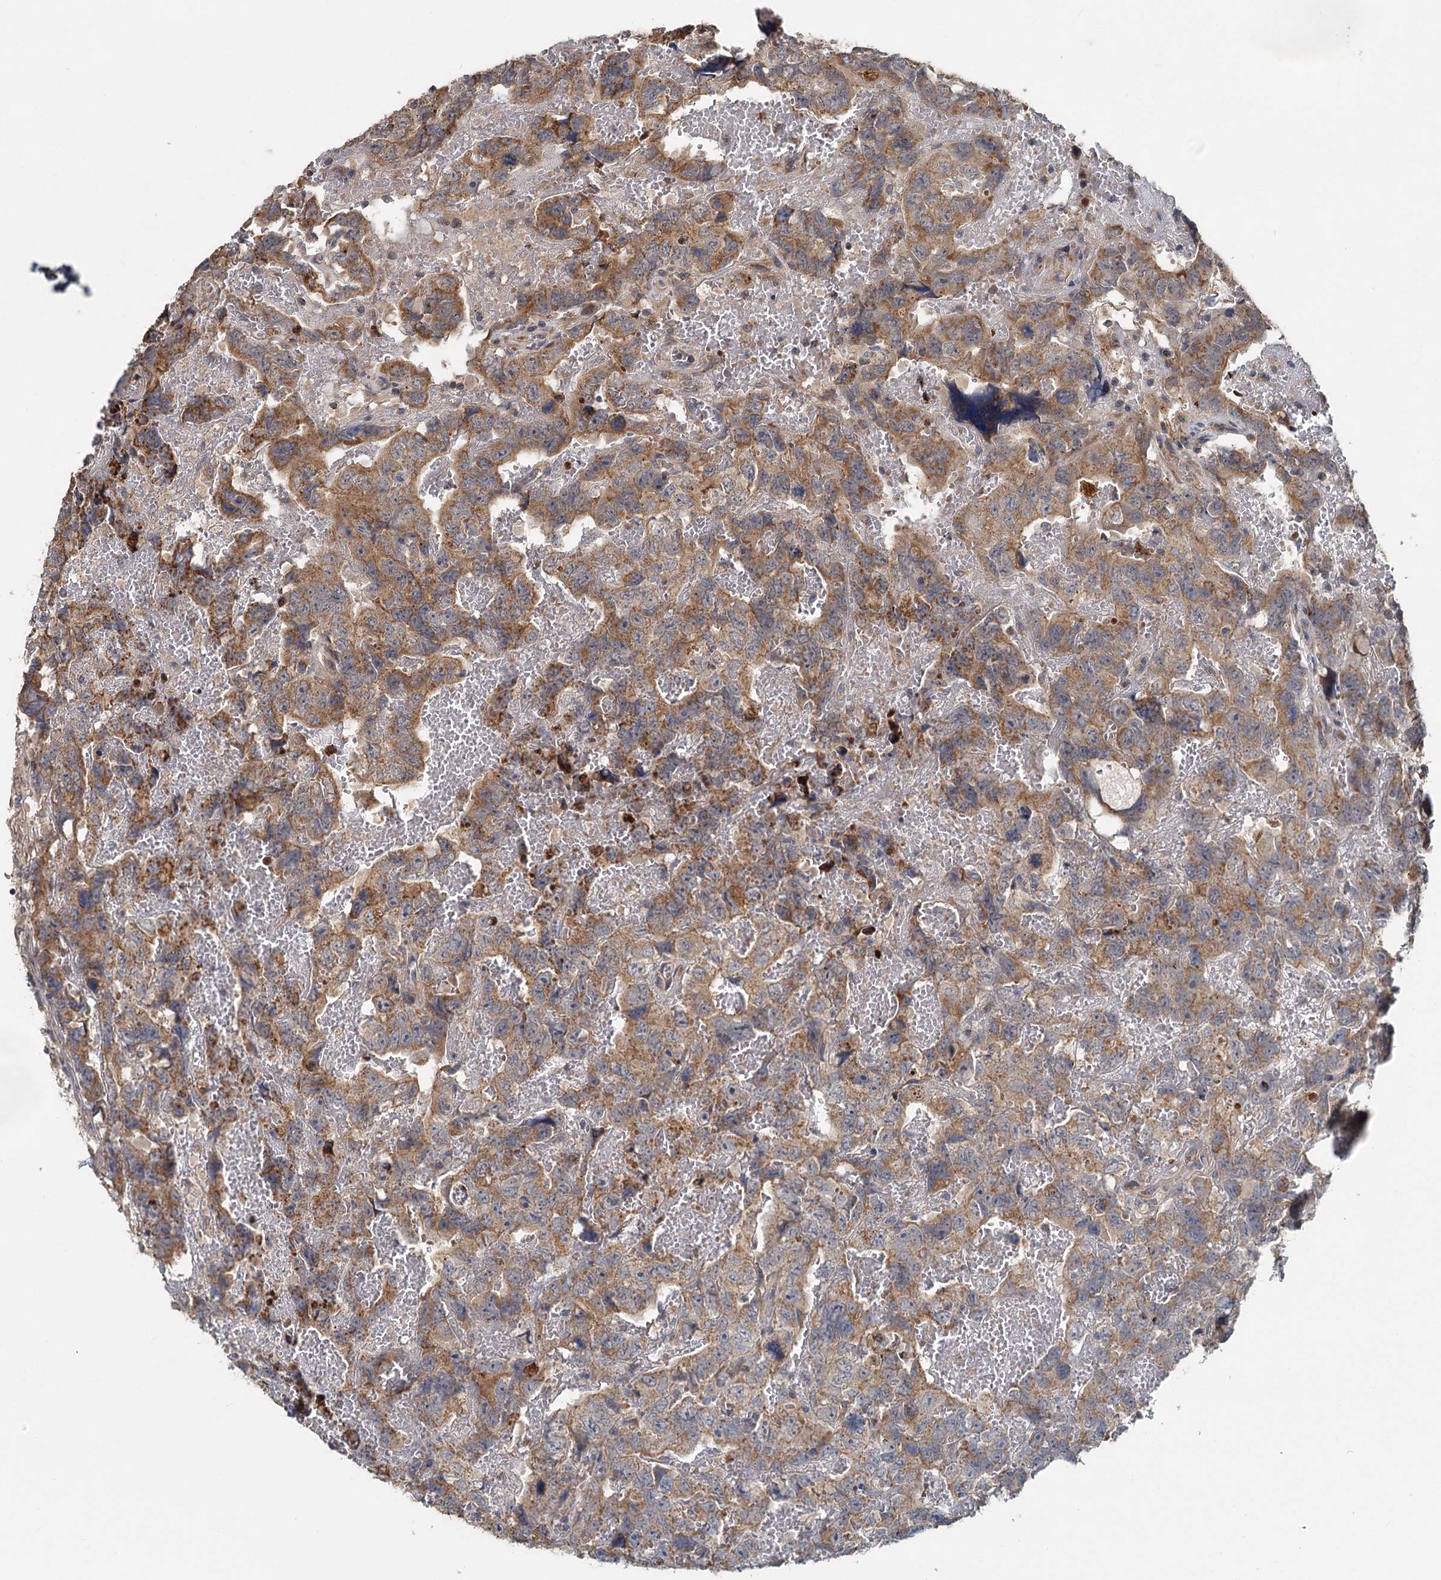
{"staining": {"intensity": "moderate", "quantity": ">75%", "location": "cytoplasmic/membranous"}, "tissue": "testis cancer", "cell_type": "Tumor cells", "image_type": "cancer", "snomed": [{"axis": "morphology", "description": "Carcinoma, Embryonal, NOS"}, {"axis": "topography", "description": "Testis"}], "caption": "A photomicrograph of embryonal carcinoma (testis) stained for a protein exhibits moderate cytoplasmic/membranous brown staining in tumor cells.", "gene": "OTUB1", "patient": {"sex": "male", "age": 45}}